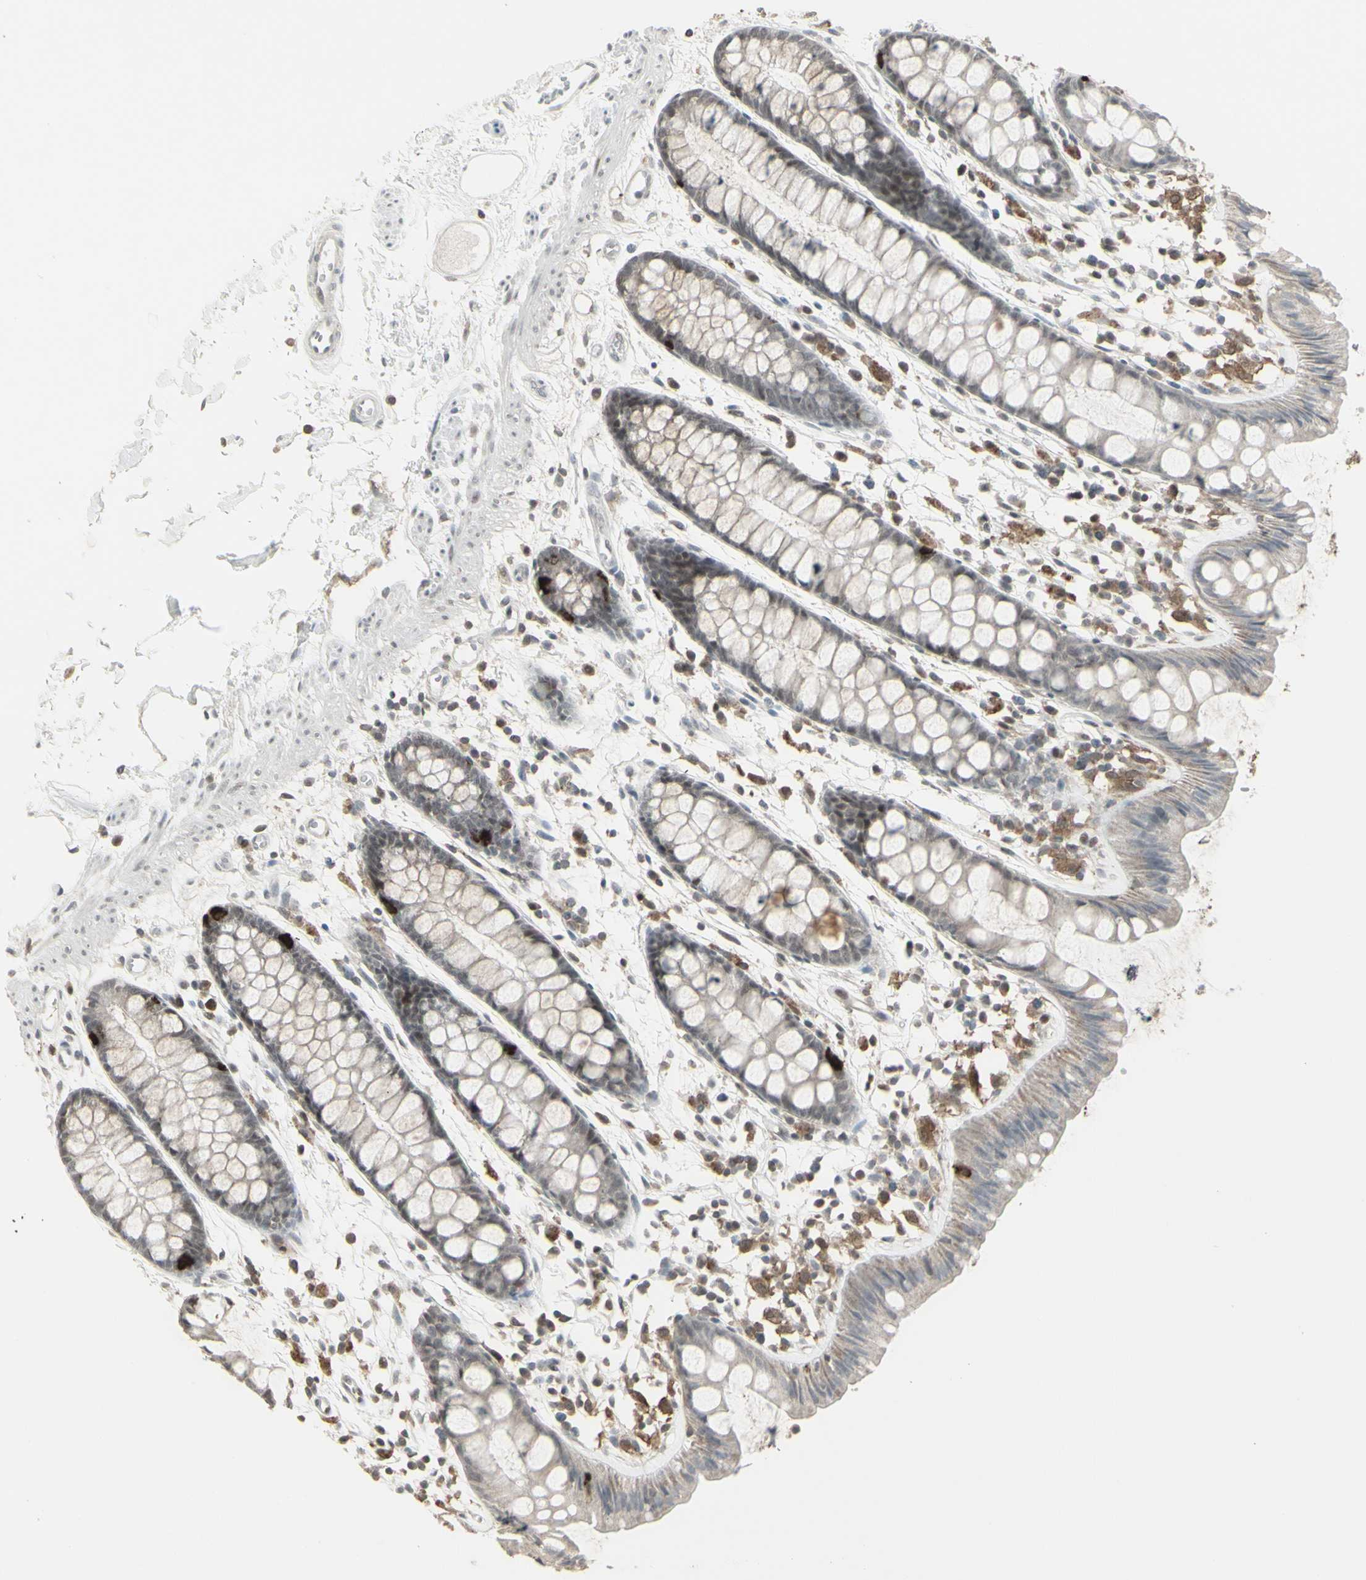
{"staining": {"intensity": "weak", "quantity": "25%-75%", "location": "cytoplasmic/membranous"}, "tissue": "rectum", "cell_type": "Glandular cells", "image_type": "normal", "snomed": [{"axis": "morphology", "description": "Normal tissue, NOS"}, {"axis": "topography", "description": "Rectum"}], "caption": "Rectum stained with IHC displays weak cytoplasmic/membranous staining in approximately 25%-75% of glandular cells. The staining is performed using DAB brown chromogen to label protein expression. The nuclei are counter-stained blue using hematoxylin.", "gene": "SAMSN1", "patient": {"sex": "female", "age": 66}}